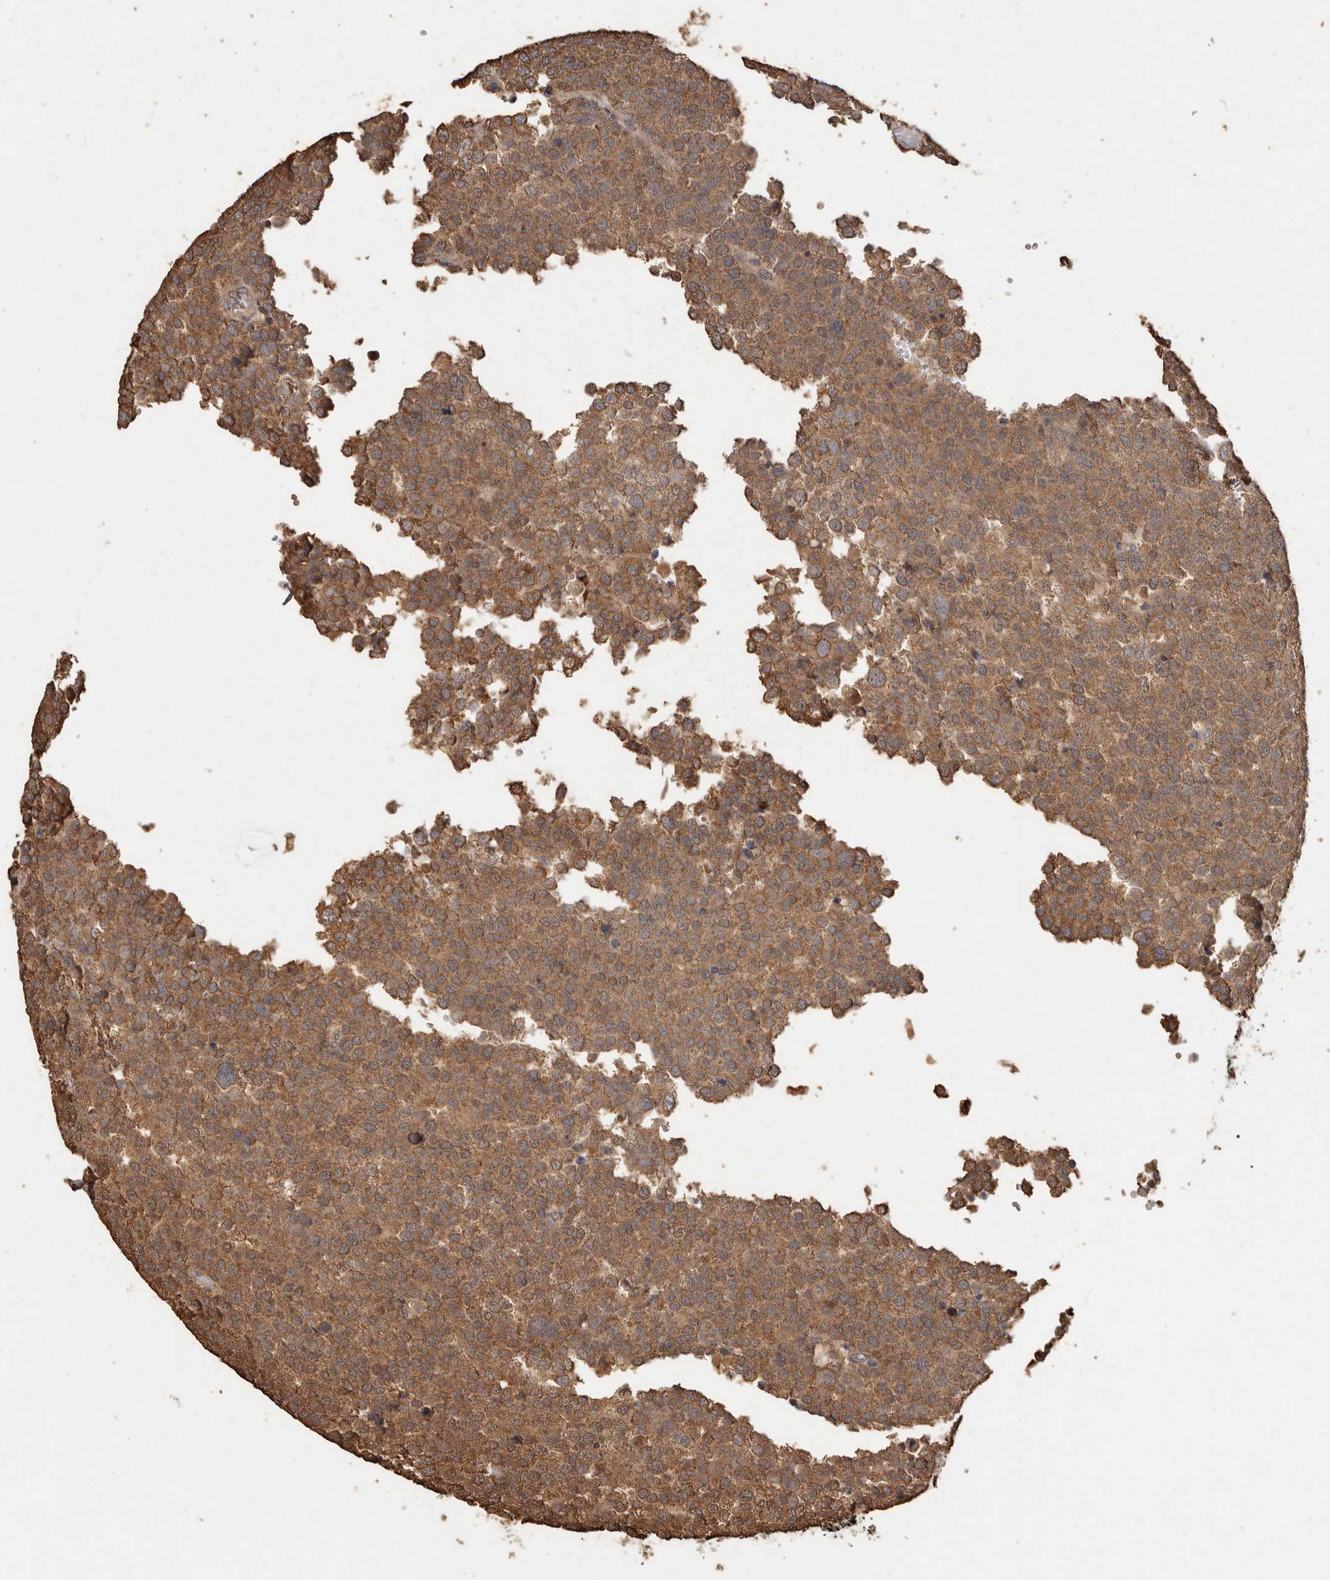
{"staining": {"intensity": "moderate", "quantity": ">75%", "location": "cytoplasmic/membranous"}, "tissue": "testis cancer", "cell_type": "Tumor cells", "image_type": "cancer", "snomed": [{"axis": "morphology", "description": "Seminoma, NOS"}, {"axis": "topography", "description": "Testis"}], "caption": "Seminoma (testis) stained with immunohistochemistry (IHC) displays moderate cytoplasmic/membranous expression in approximately >75% of tumor cells.", "gene": "RWDD1", "patient": {"sex": "male", "age": 71}}